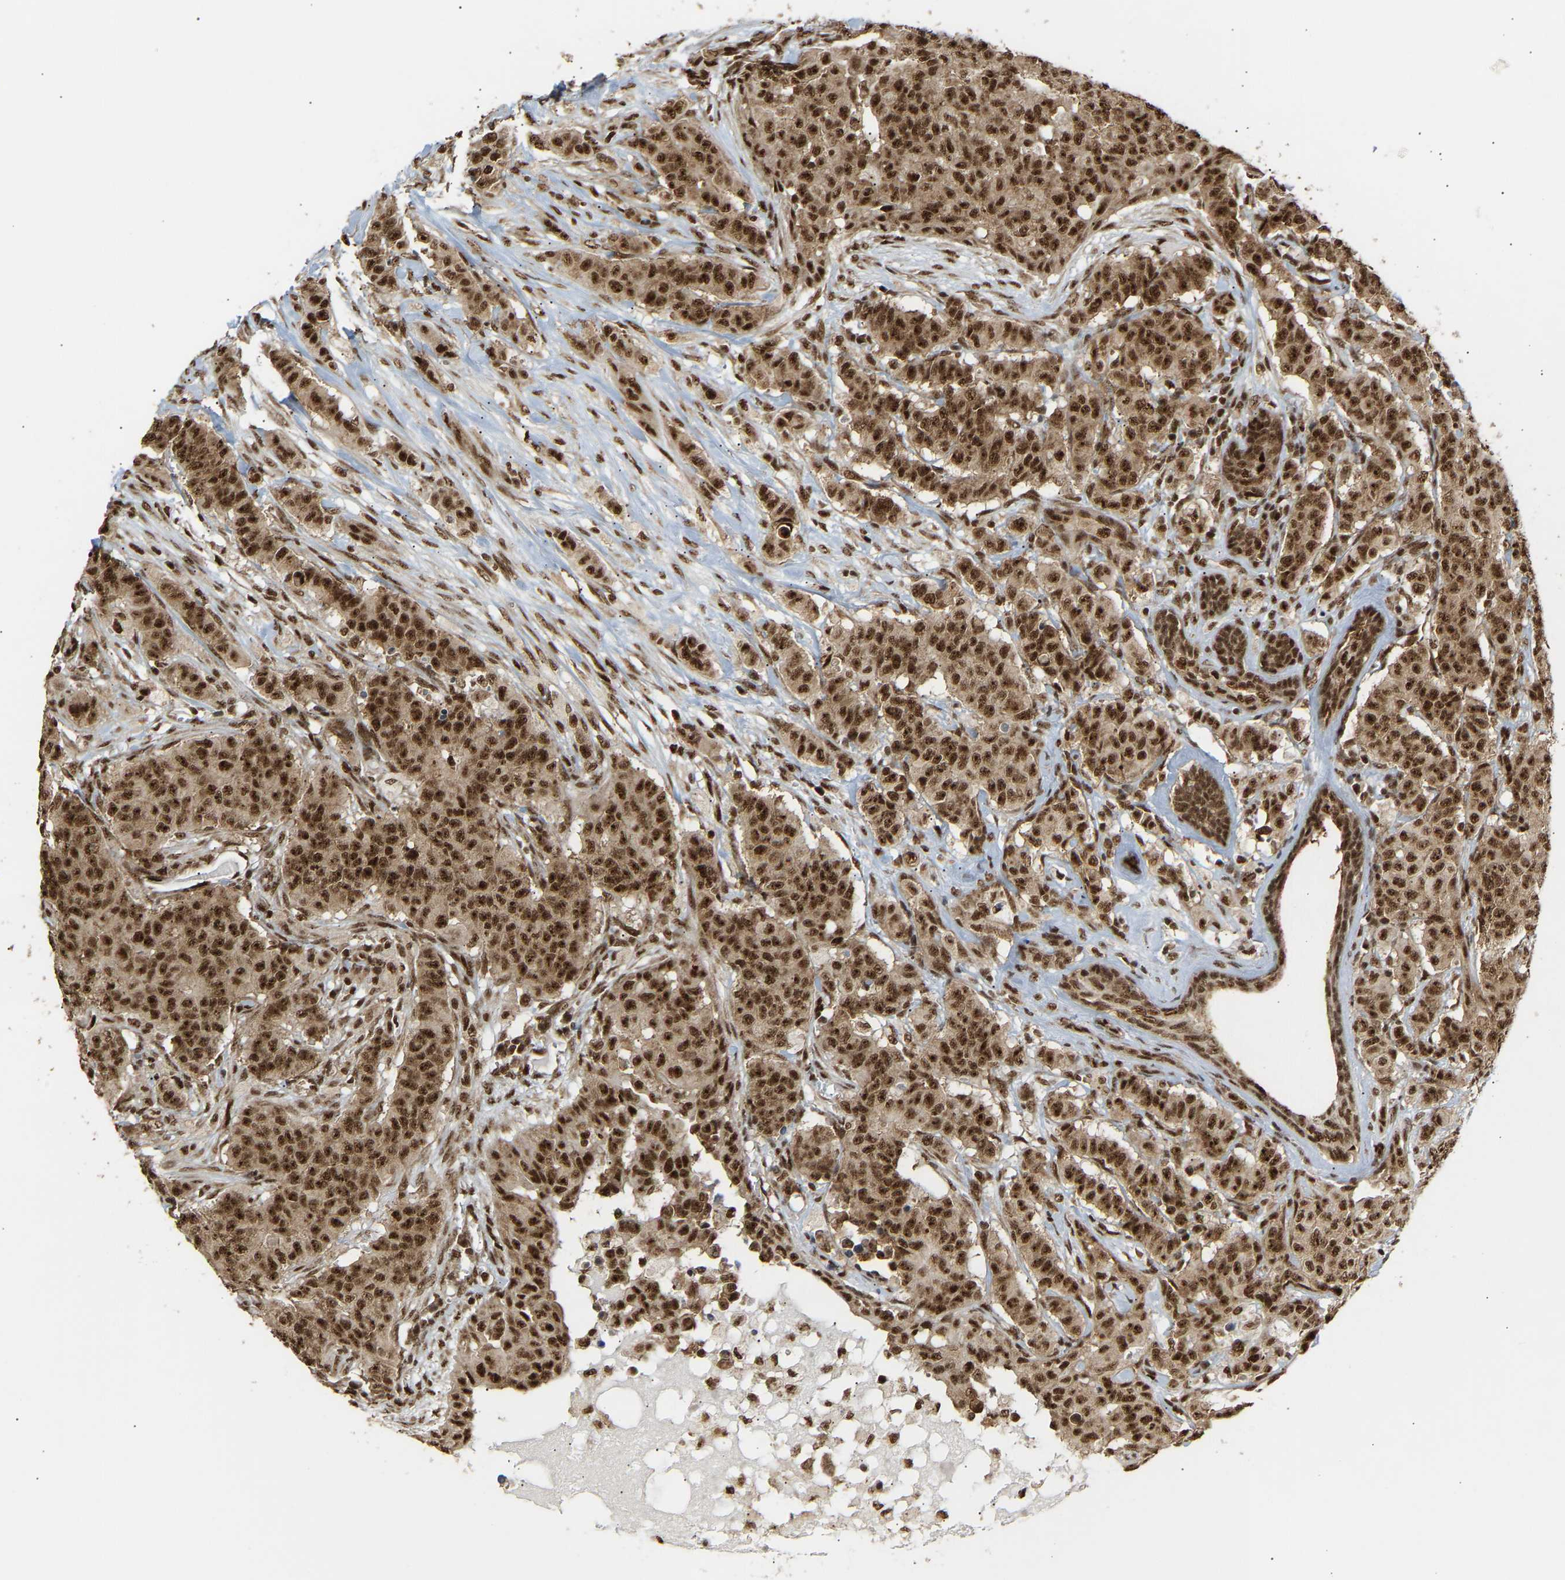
{"staining": {"intensity": "strong", "quantity": ">75%", "location": "cytoplasmic/membranous,nuclear"}, "tissue": "breast cancer", "cell_type": "Tumor cells", "image_type": "cancer", "snomed": [{"axis": "morphology", "description": "Normal tissue, NOS"}, {"axis": "morphology", "description": "Duct carcinoma"}, {"axis": "topography", "description": "Breast"}], "caption": "The photomicrograph reveals staining of breast infiltrating ductal carcinoma, revealing strong cytoplasmic/membranous and nuclear protein staining (brown color) within tumor cells.", "gene": "ALYREF", "patient": {"sex": "female", "age": 40}}